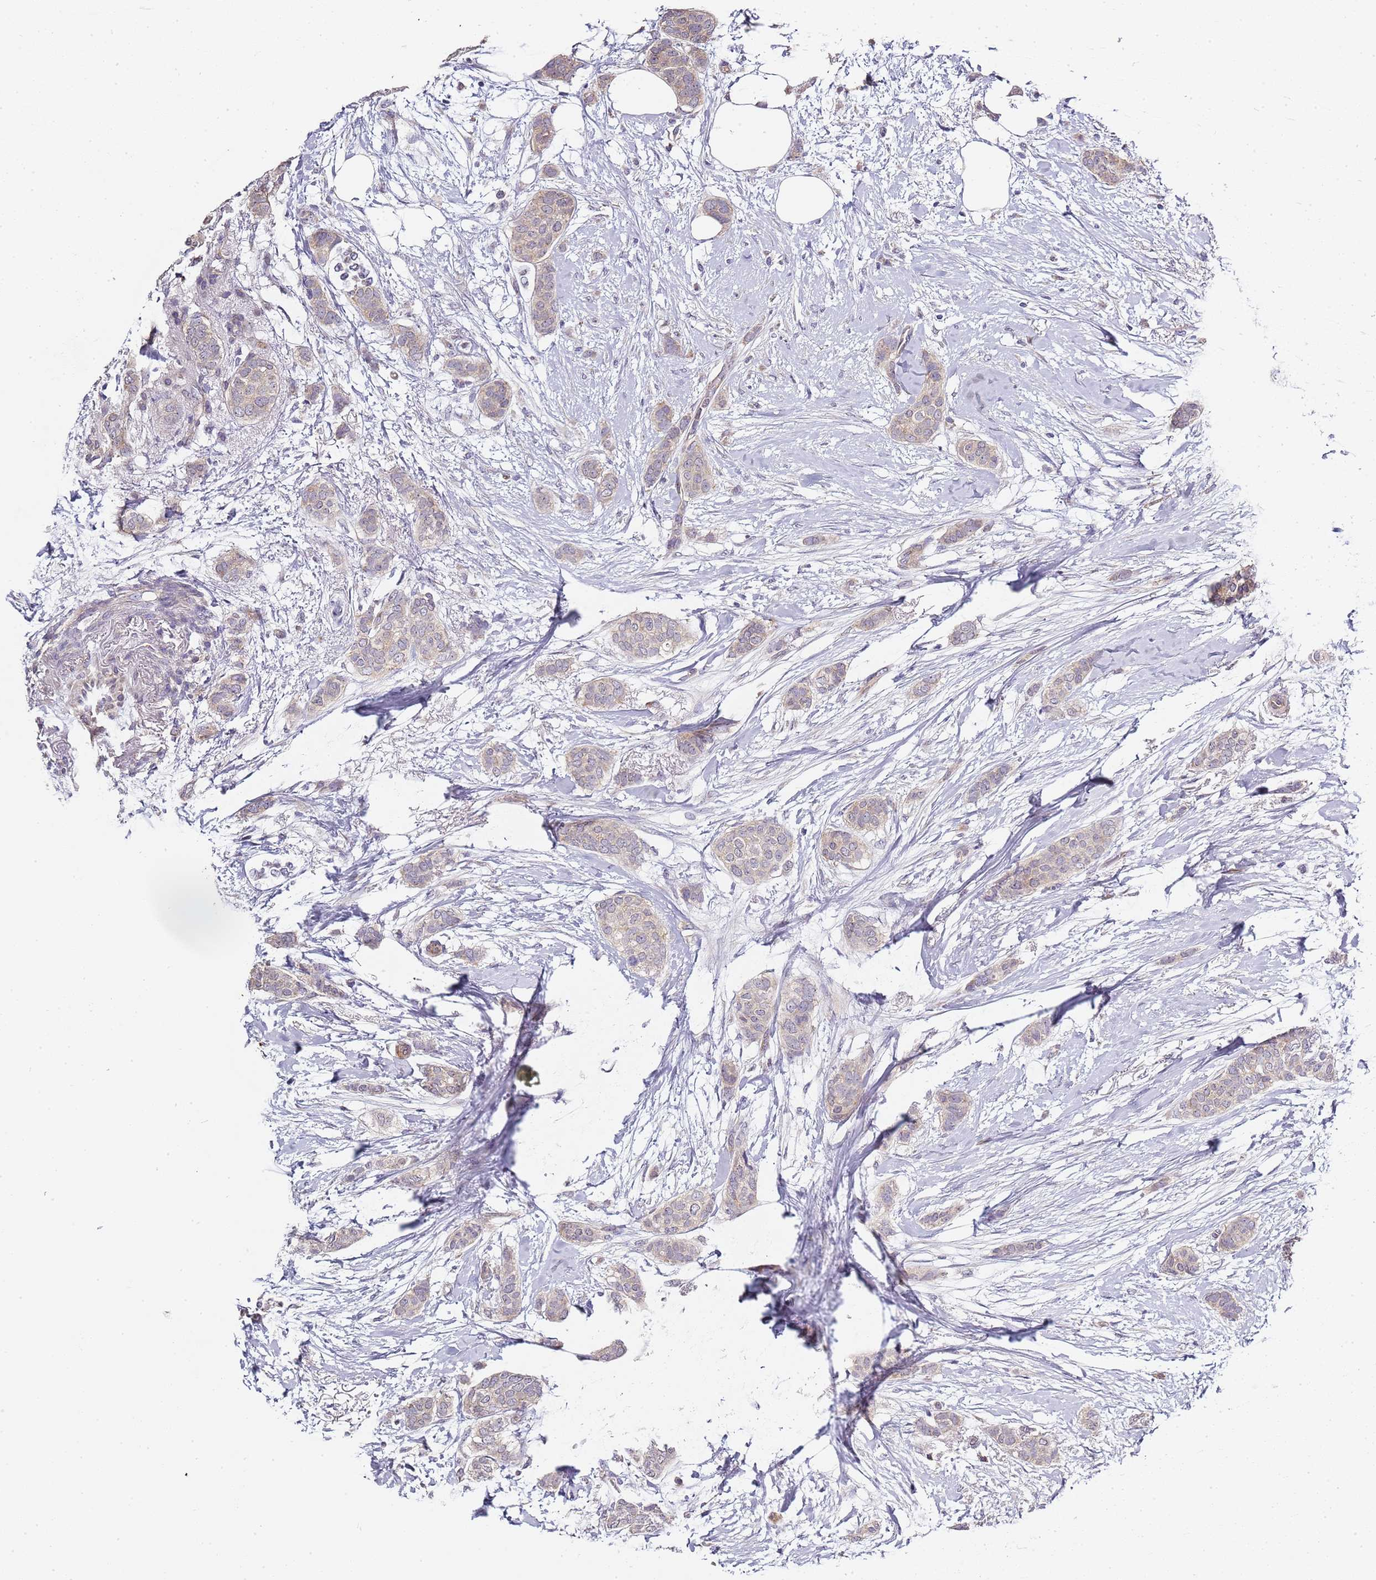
{"staining": {"intensity": "weak", "quantity": "25%-75%", "location": "cytoplasmic/membranous"}, "tissue": "breast cancer", "cell_type": "Tumor cells", "image_type": "cancer", "snomed": [{"axis": "morphology", "description": "Duct carcinoma"}, {"axis": "topography", "description": "Breast"}], "caption": "Immunohistochemistry (IHC) of human breast cancer (invasive ductal carcinoma) exhibits low levels of weak cytoplasmic/membranous positivity in about 25%-75% of tumor cells.", "gene": "TBC1D9", "patient": {"sex": "female", "age": 72}}